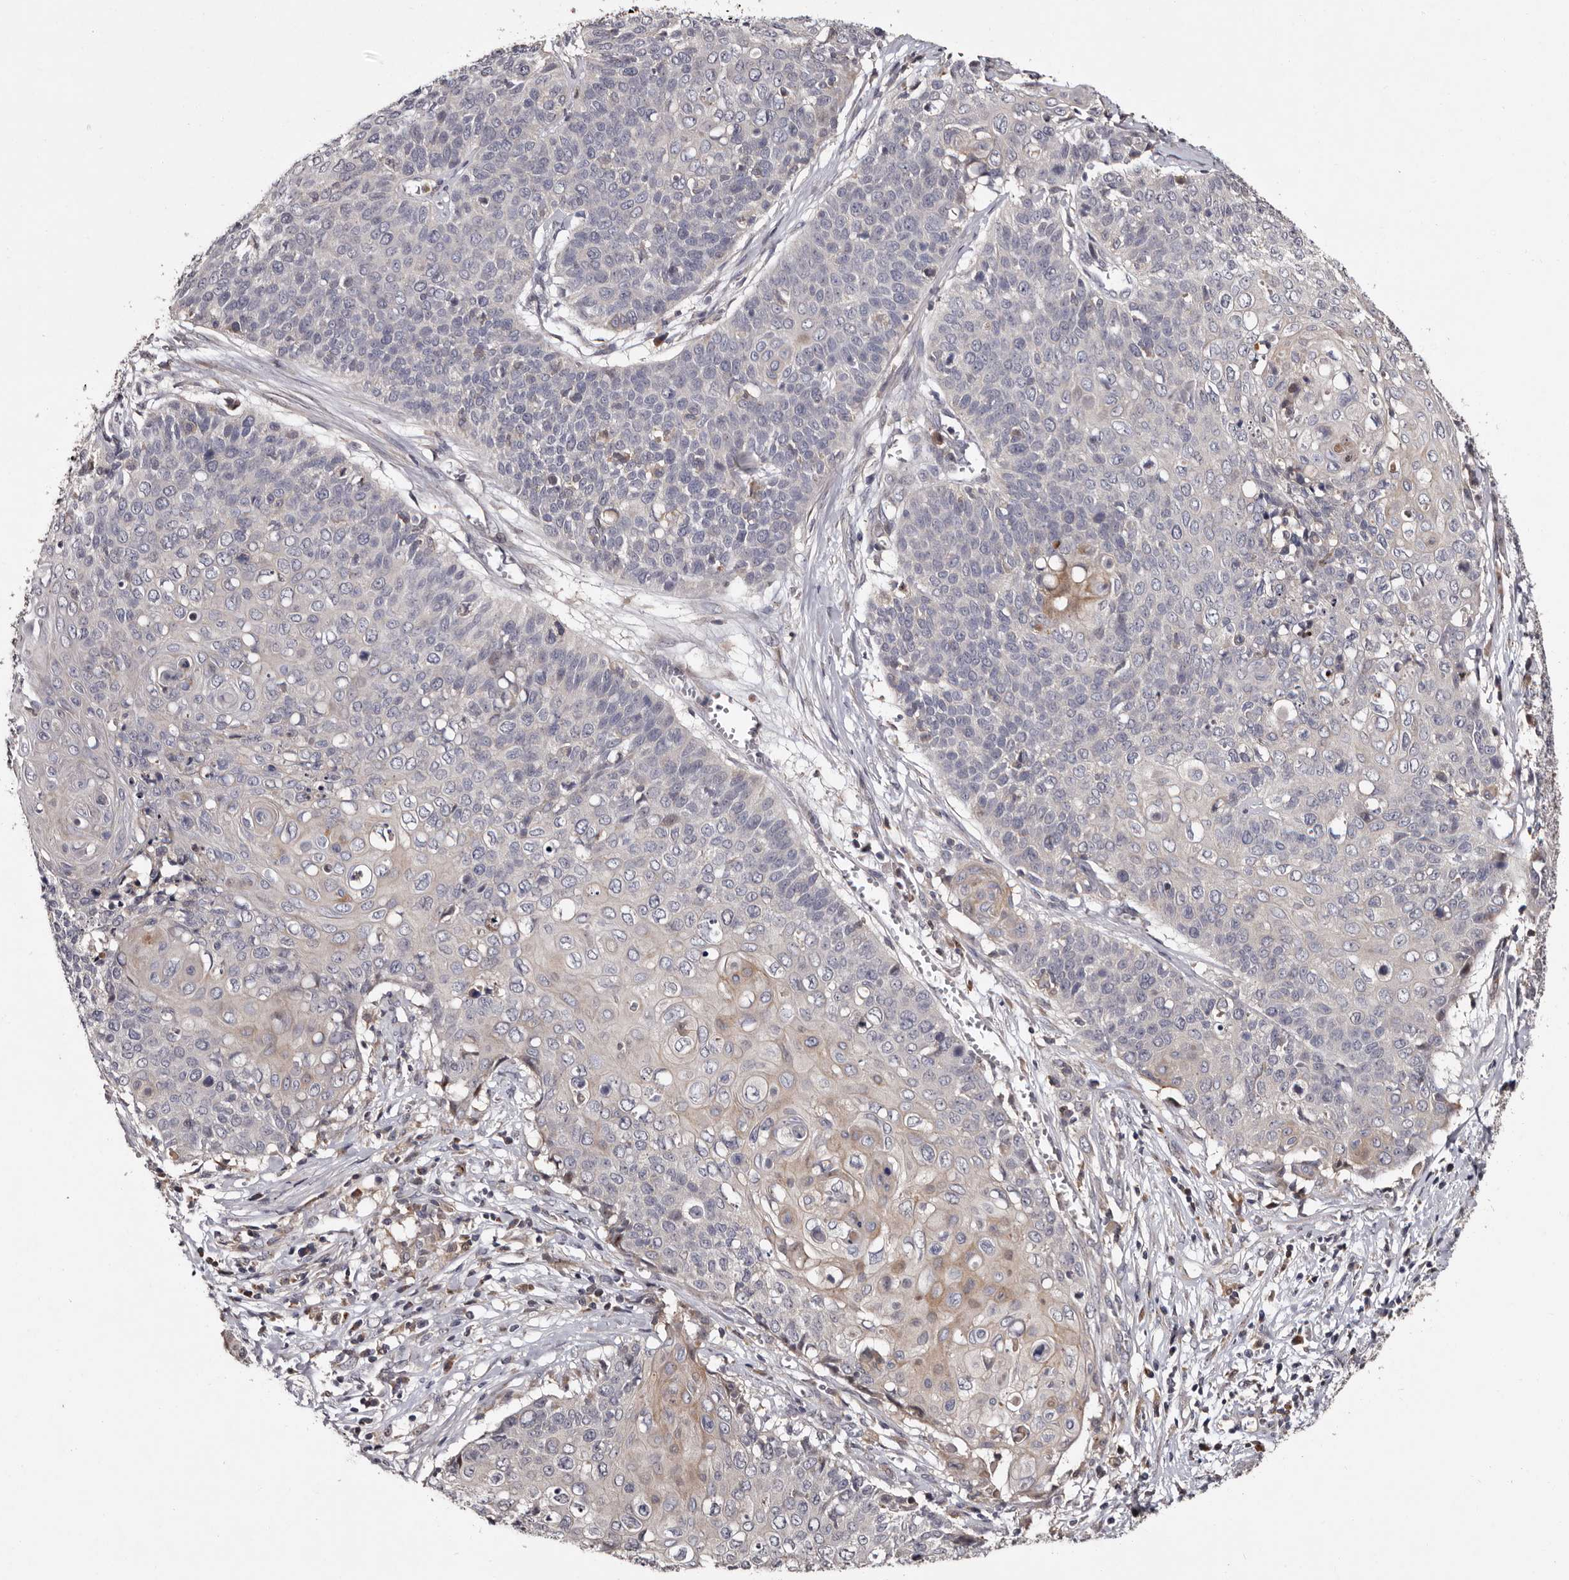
{"staining": {"intensity": "weak", "quantity": "<25%", "location": "cytoplasmic/membranous"}, "tissue": "cervical cancer", "cell_type": "Tumor cells", "image_type": "cancer", "snomed": [{"axis": "morphology", "description": "Squamous cell carcinoma, NOS"}, {"axis": "topography", "description": "Cervix"}], "caption": "A micrograph of squamous cell carcinoma (cervical) stained for a protein displays no brown staining in tumor cells. Nuclei are stained in blue.", "gene": "DNPH1", "patient": {"sex": "female", "age": 39}}